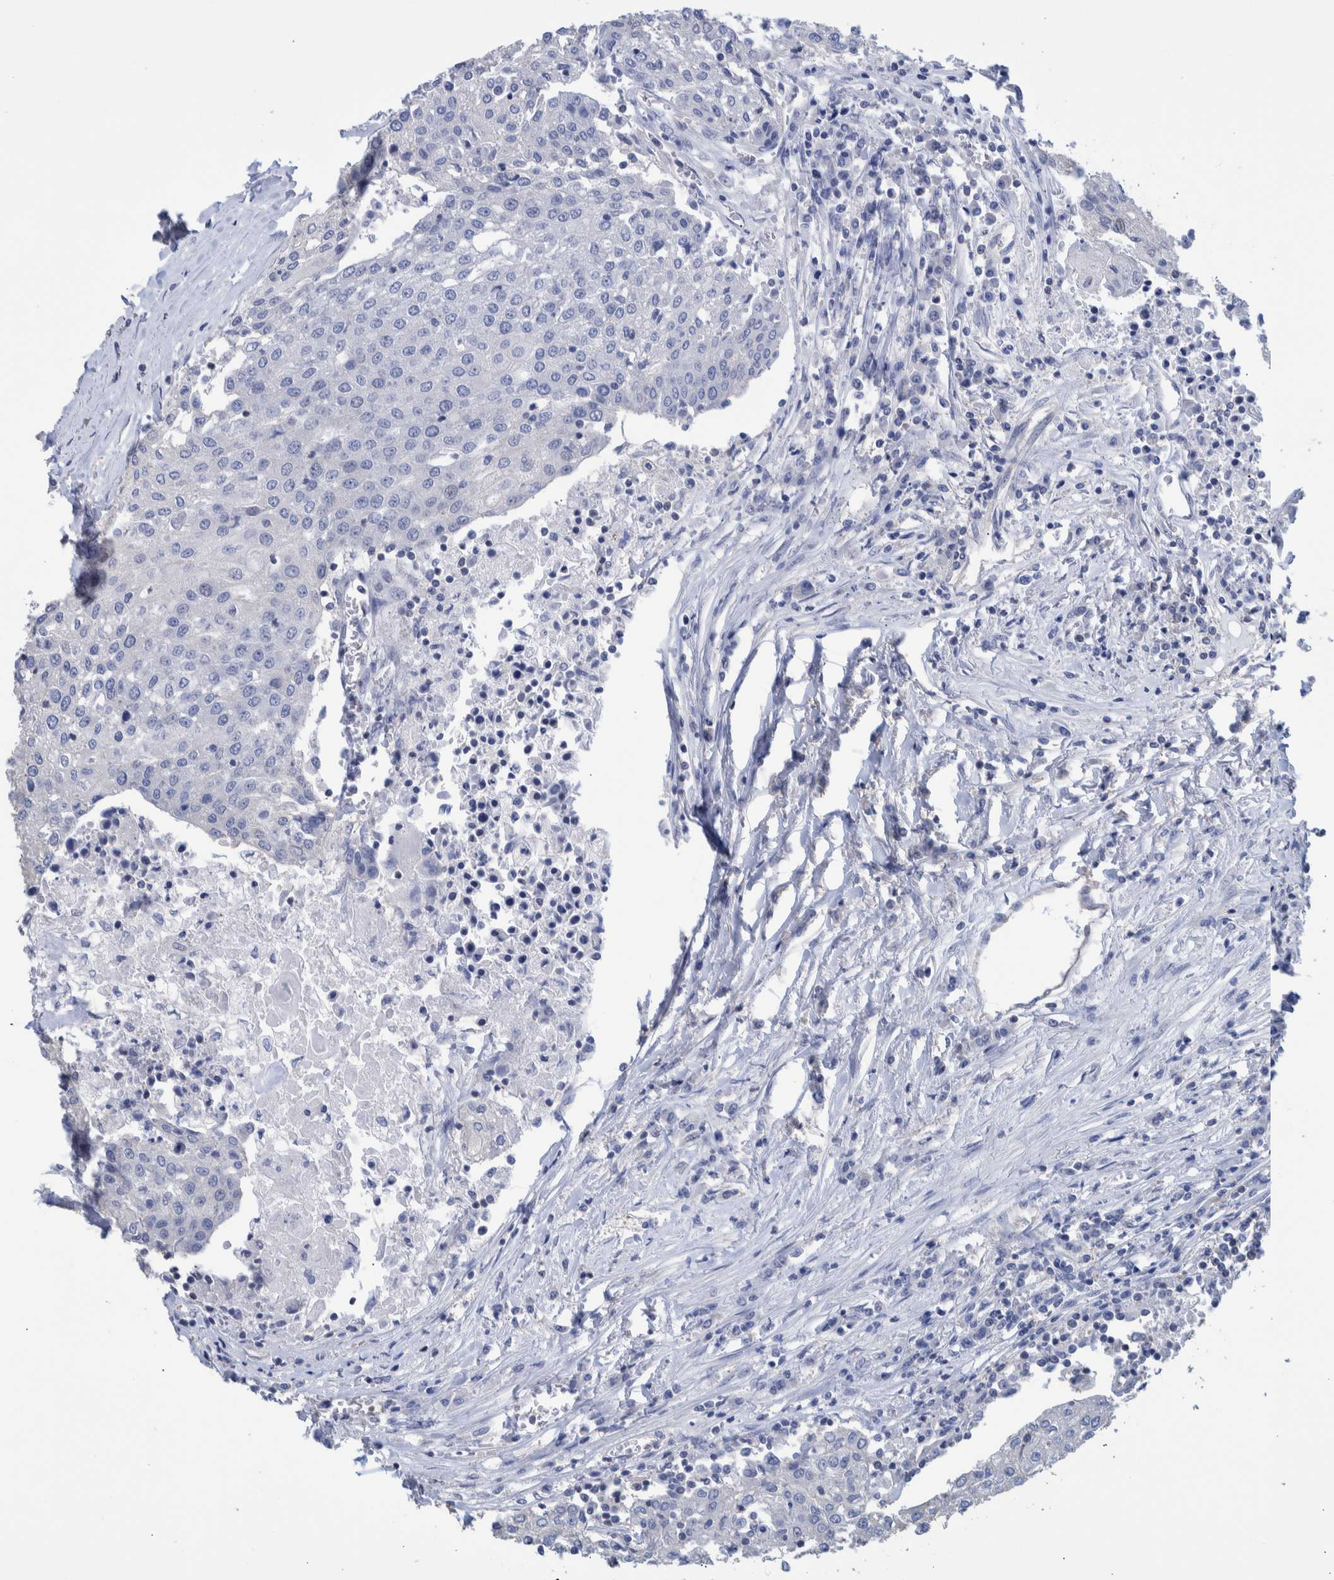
{"staining": {"intensity": "negative", "quantity": "none", "location": "none"}, "tissue": "urothelial cancer", "cell_type": "Tumor cells", "image_type": "cancer", "snomed": [{"axis": "morphology", "description": "Urothelial carcinoma, High grade"}, {"axis": "topography", "description": "Urinary bladder"}], "caption": "This is an IHC image of human urothelial cancer. There is no positivity in tumor cells.", "gene": "PPP3CC", "patient": {"sex": "female", "age": 85}}